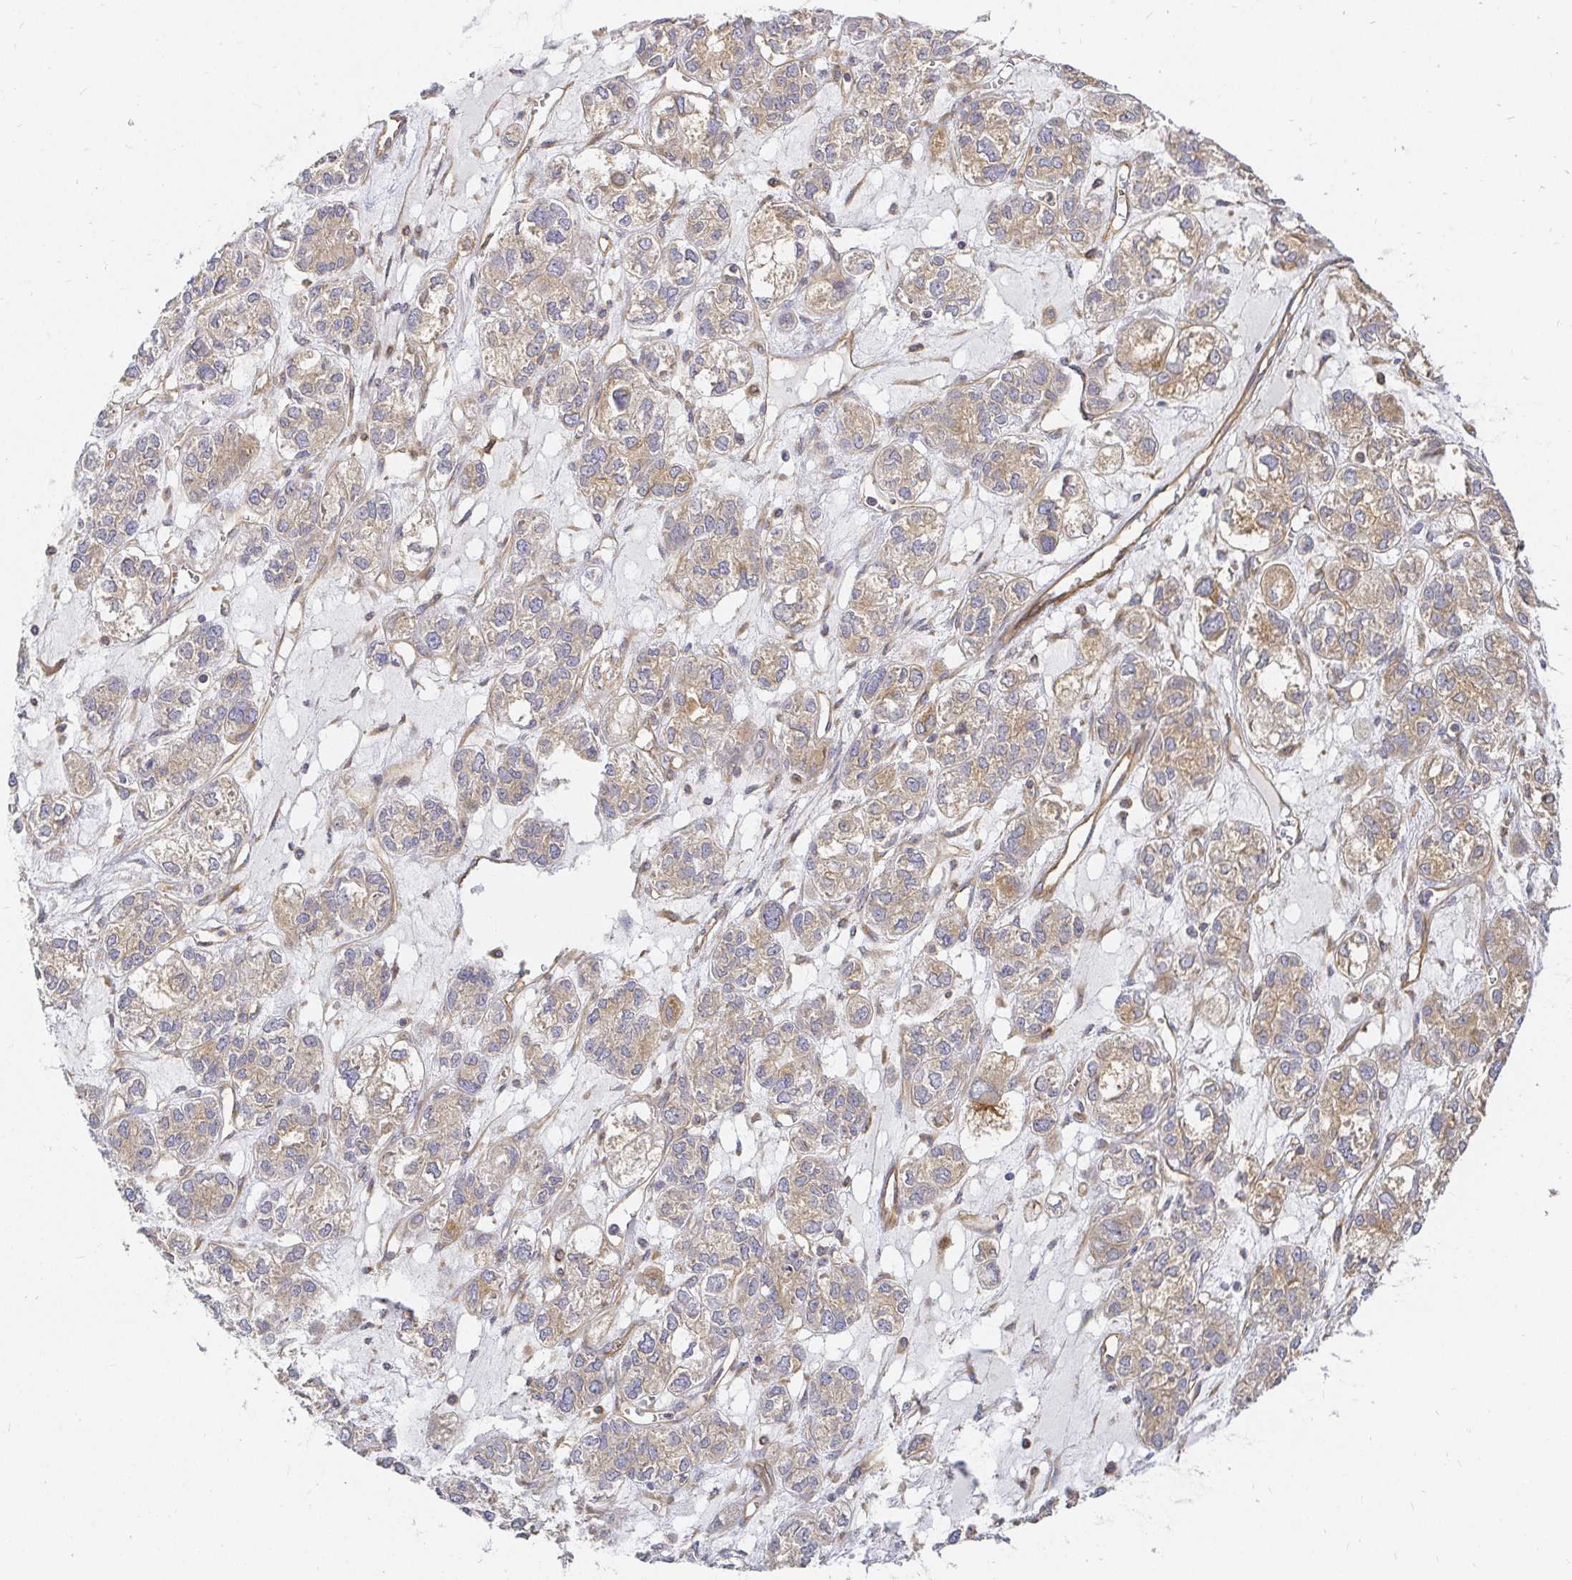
{"staining": {"intensity": "weak", "quantity": "25%-75%", "location": "cytoplasmic/membranous"}, "tissue": "ovarian cancer", "cell_type": "Tumor cells", "image_type": "cancer", "snomed": [{"axis": "morphology", "description": "Carcinoma, endometroid"}, {"axis": "topography", "description": "Ovary"}], "caption": "A brown stain labels weak cytoplasmic/membranous expression of a protein in human endometroid carcinoma (ovarian) tumor cells. The protein is stained brown, and the nuclei are stained in blue (DAB IHC with brightfield microscopy, high magnification).", "gene": "KIF5B", "patient": {"sex": "female", "age": 64}}